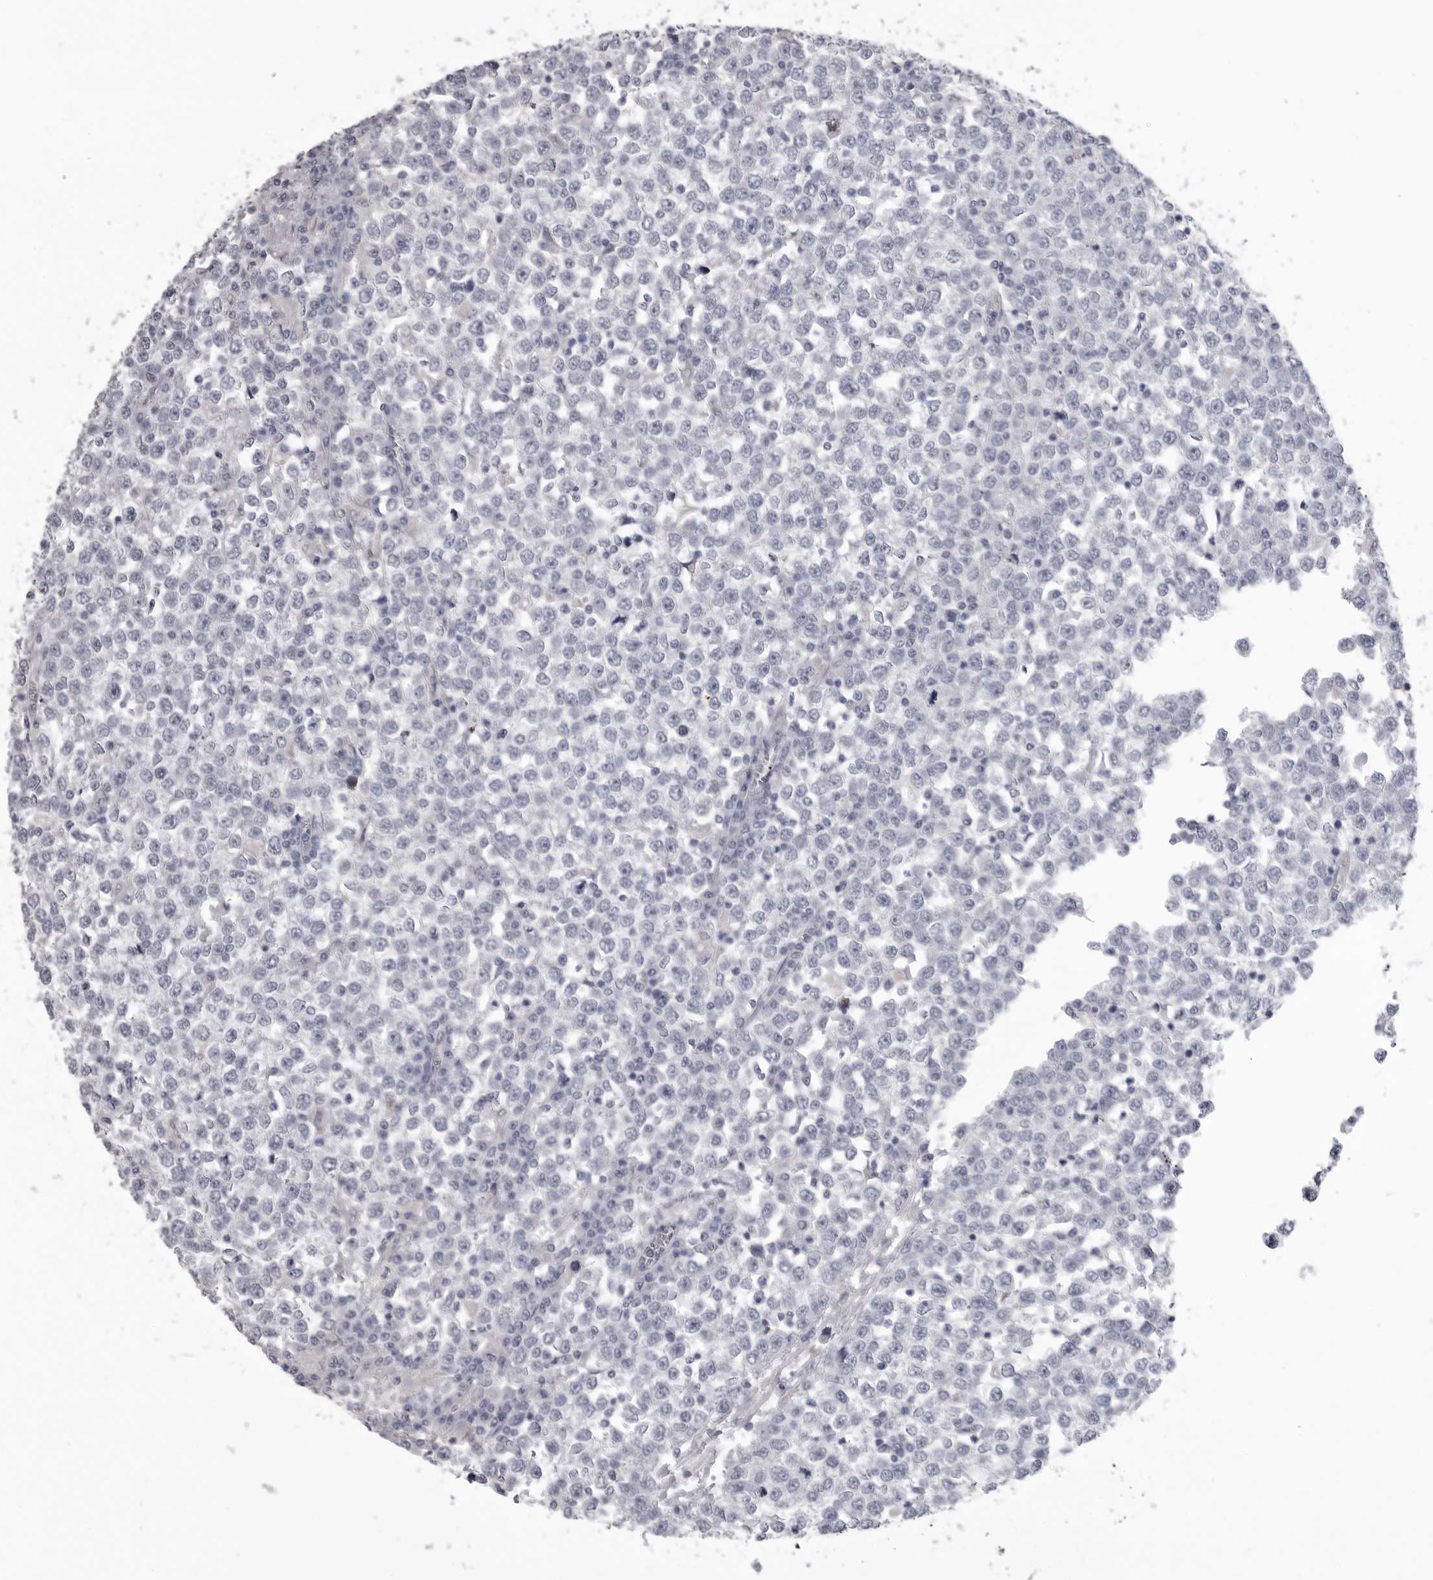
{"staining": {"intensity": "negative", "quantity": "none", "location": "none"}, "tissue": "testis cancer", "cell_type": "Tumor cells", "image_type": "cancer", "snomed": [{"axis": "morphology", "description": "Seminoma, NOS"}, {"axis": "topography", "description": "Testis"}], "caption": "Histopathology image shows no protein positivity in tumor cells of testis cancer tissue.", "gene": "SERPING1", "patient": {"sex": "male", "age": 65}}